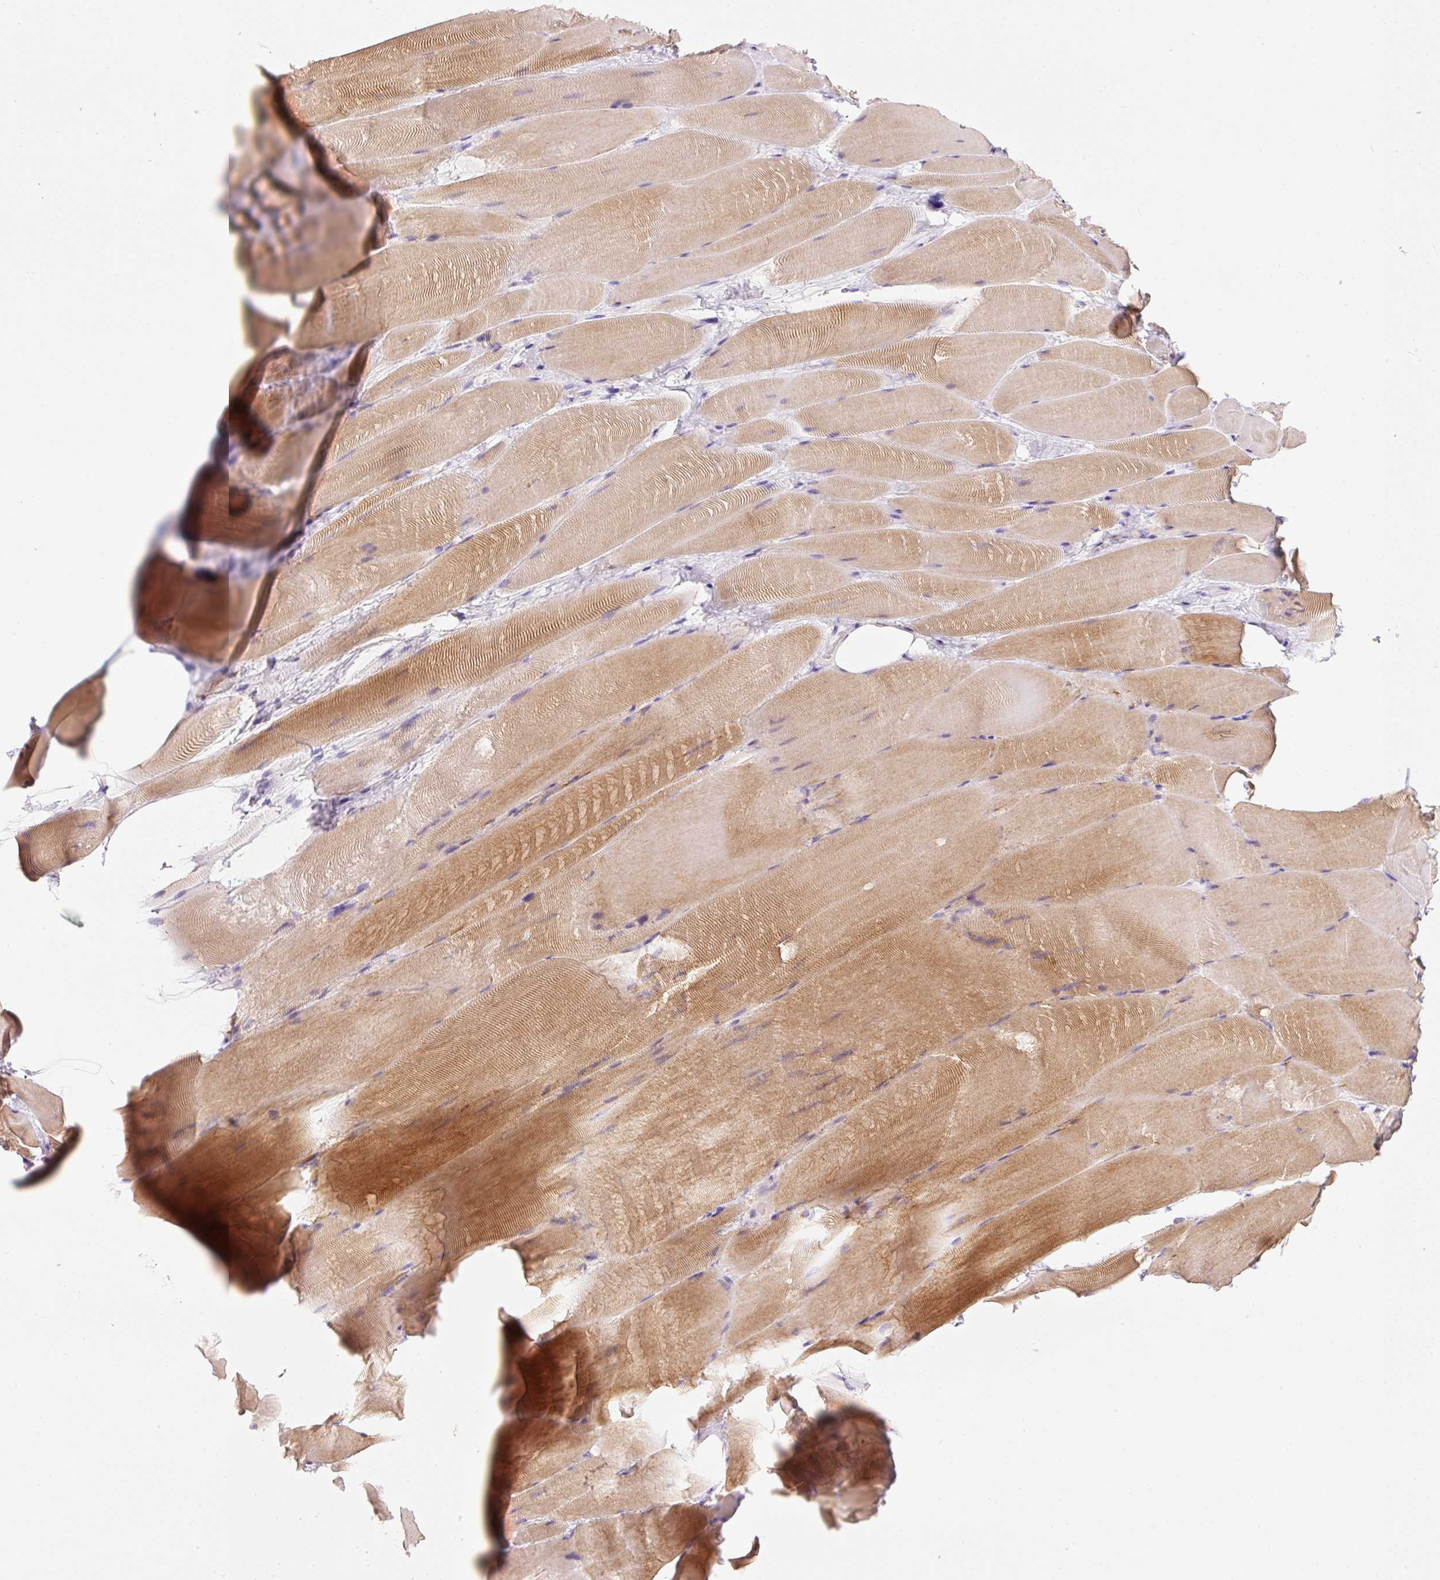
{"staining": {"intensity": "moderate", "quantity": ">75%", "location": "cytoplasmic/membranous"}, "tissue": "skeletal muscle", "cell_type": "Myocytes", "image_type": "normal", "snomed": [{"axis": "morphology", "description": "Normal tissue, NOS"}, {"axis": "topography", "description": "Skeletal muscle"}], "caption": "About >75% of myocytes in benign skeletal muscle reveal moderate cytoplasmic/membranous protein expression as visualized by brown immunohistochemical staining.", "gene": "CARD16", "patient": {"sex": "female", "age": 64}}